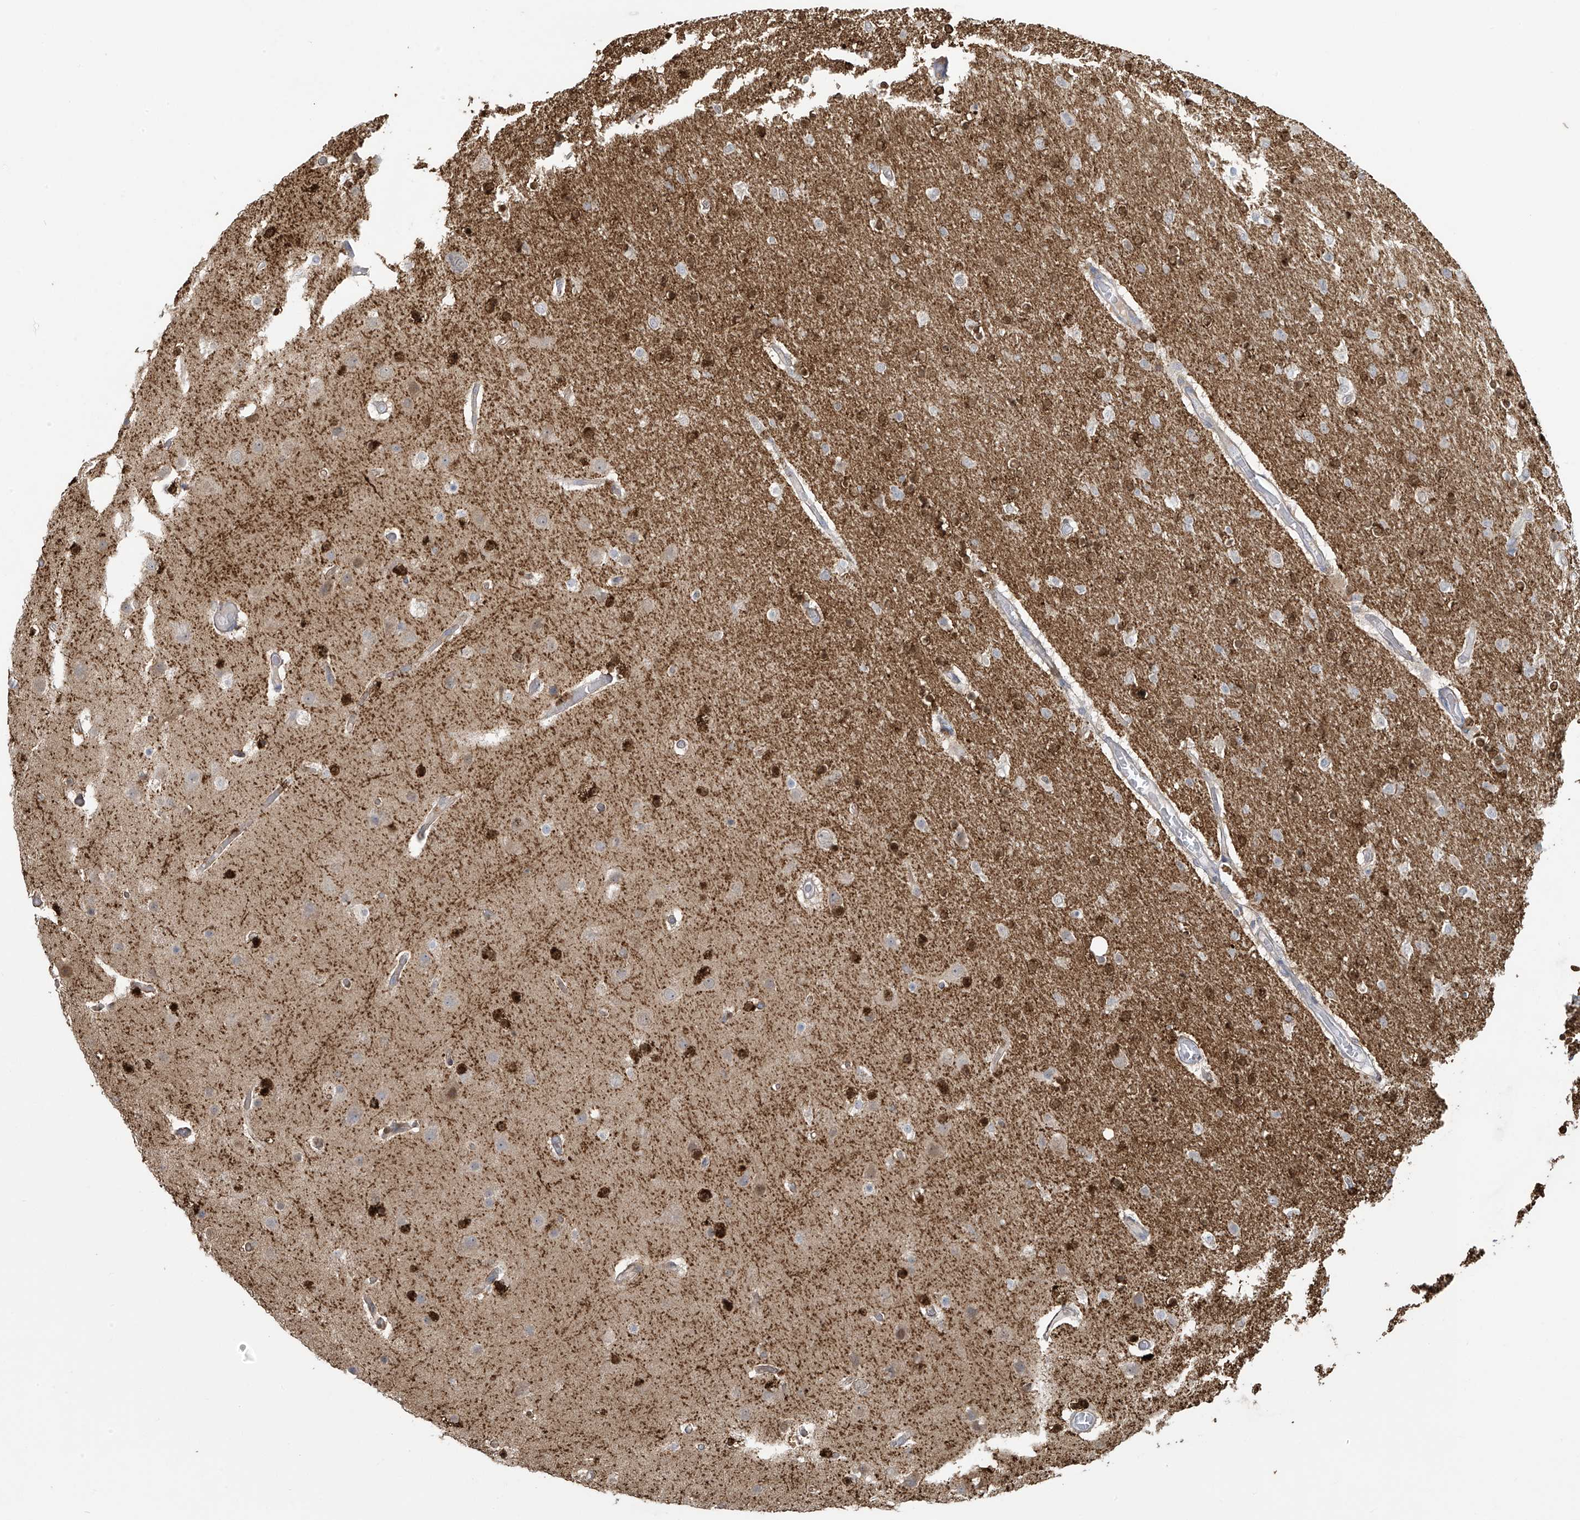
{"staining": {"intensity": "negative", "quantity": "none", "location": "none"}, "tissue": "glioma", "cell_type": "Tumor cells", "image_type": "cancer", "snomed": [{"axis": "morphology", "description": "Glioma, malignant, High grade"}, {"axis": "topography", "description": "Cerebral cortex"}], "caption": "Histopathology image shows no protein expression in tumor cells of glioma tissue.", "gene": "TAGAP", "patient": {"sex": "female", "age": 36}}